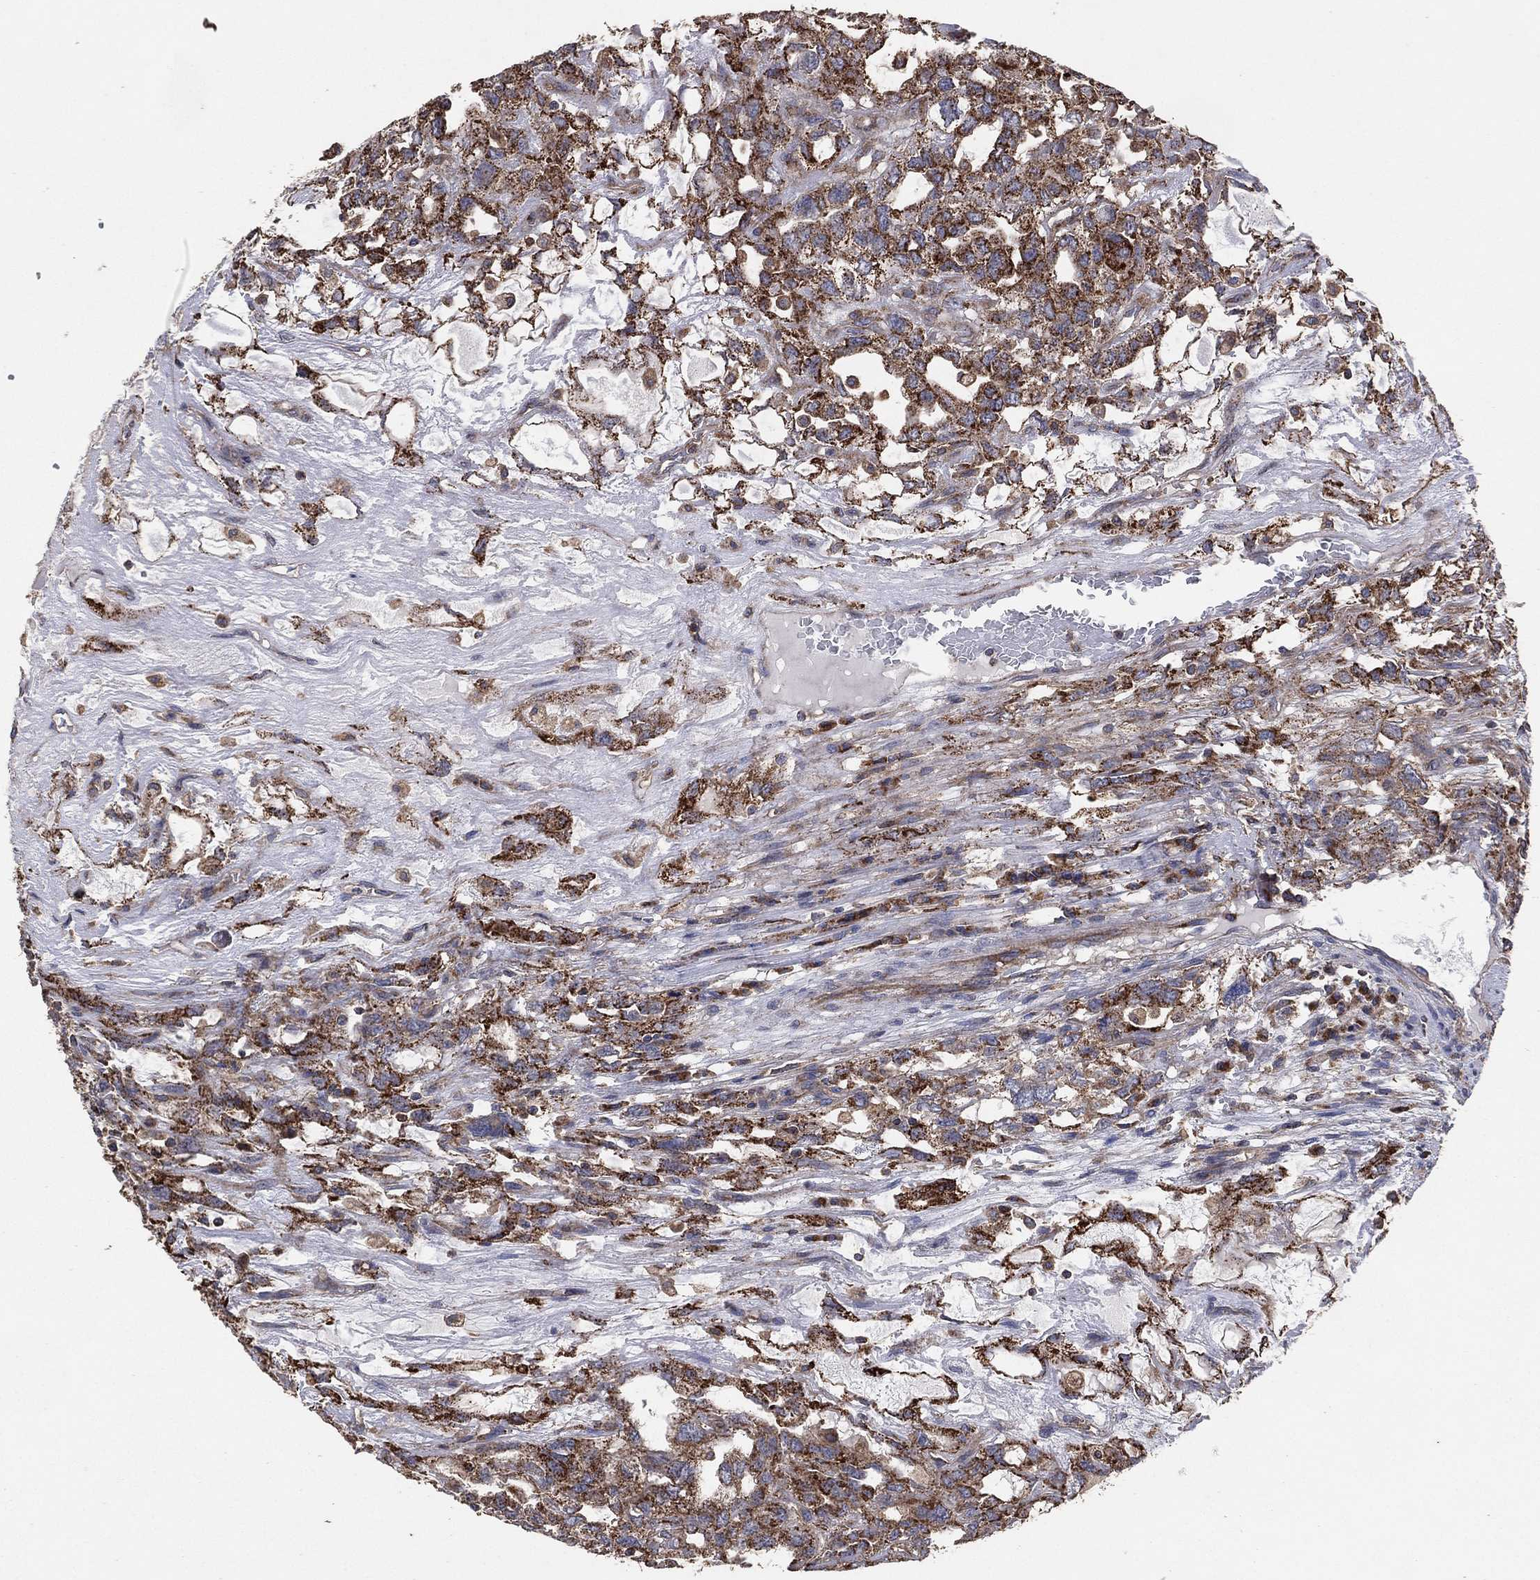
{"staining": {"intensity": "strong", "quantity": "<25%", "location": "cytoplasmic/membranous"}, "tissue": "testis cancer", "cell_type": "Tumor cells", "image_type": "cancer", "snomed": [{"axis": "morphology", "description": "Seminoma, NOS"}, {"axis": "topography", "description": "Testis"}], "caption": "Testis cancer (seminoma) stained for a protein (brown) shows strong cytoplasmic/membranous positive staining in about <25% of tumor cells.", "gene": "LIMD1", "patient": {"sex": "male", "age": 52}}